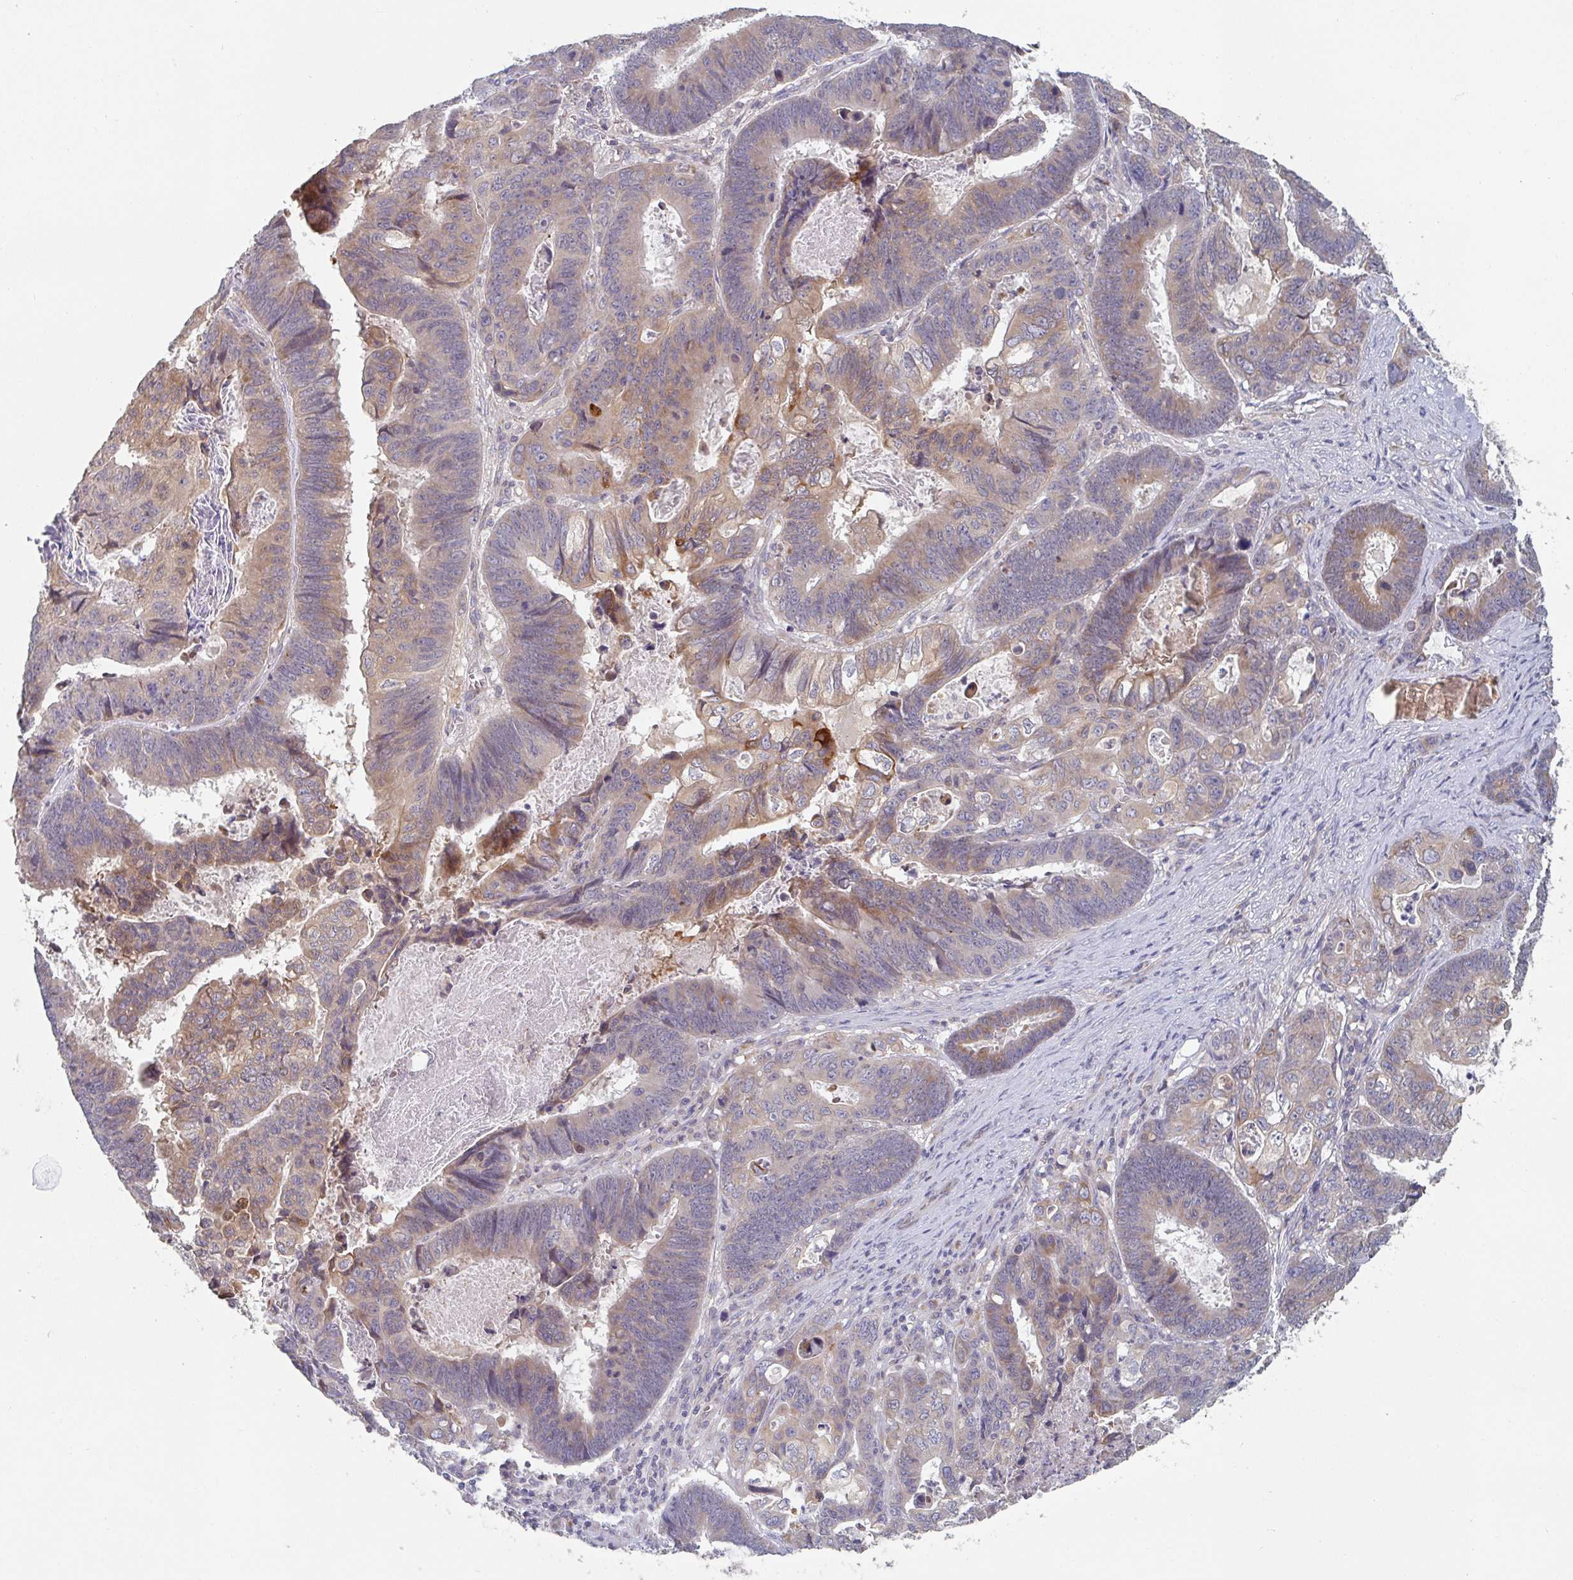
{"staining": {"intensity": "weak", "quantity": "25%-75%", "location": "cytoplasmic/membranous"}, "tissue": "lung cancer", "cell_type": "Tumor cells", "image_type": "cancer", "snomed": [{"axis": "morphology", "description": "Aneuploidy"}, {"axis": "morphology", "description": "Adenocarcinoma, NOS"}, {"axis": "morphology", "description": "Adenocarcinoma primary or metastatic"}, {"axis": "topography", "description": "Lung"}], "caption": "Protein expression analysis of adenocarcinoma primary or metastatic (lung) exhibits weak cytoplasmic/membranous expression in approximately 25%-75% of tumor cells.", "gene": "ELOVL1", "patient": {"sex": "female", "age": 75}}